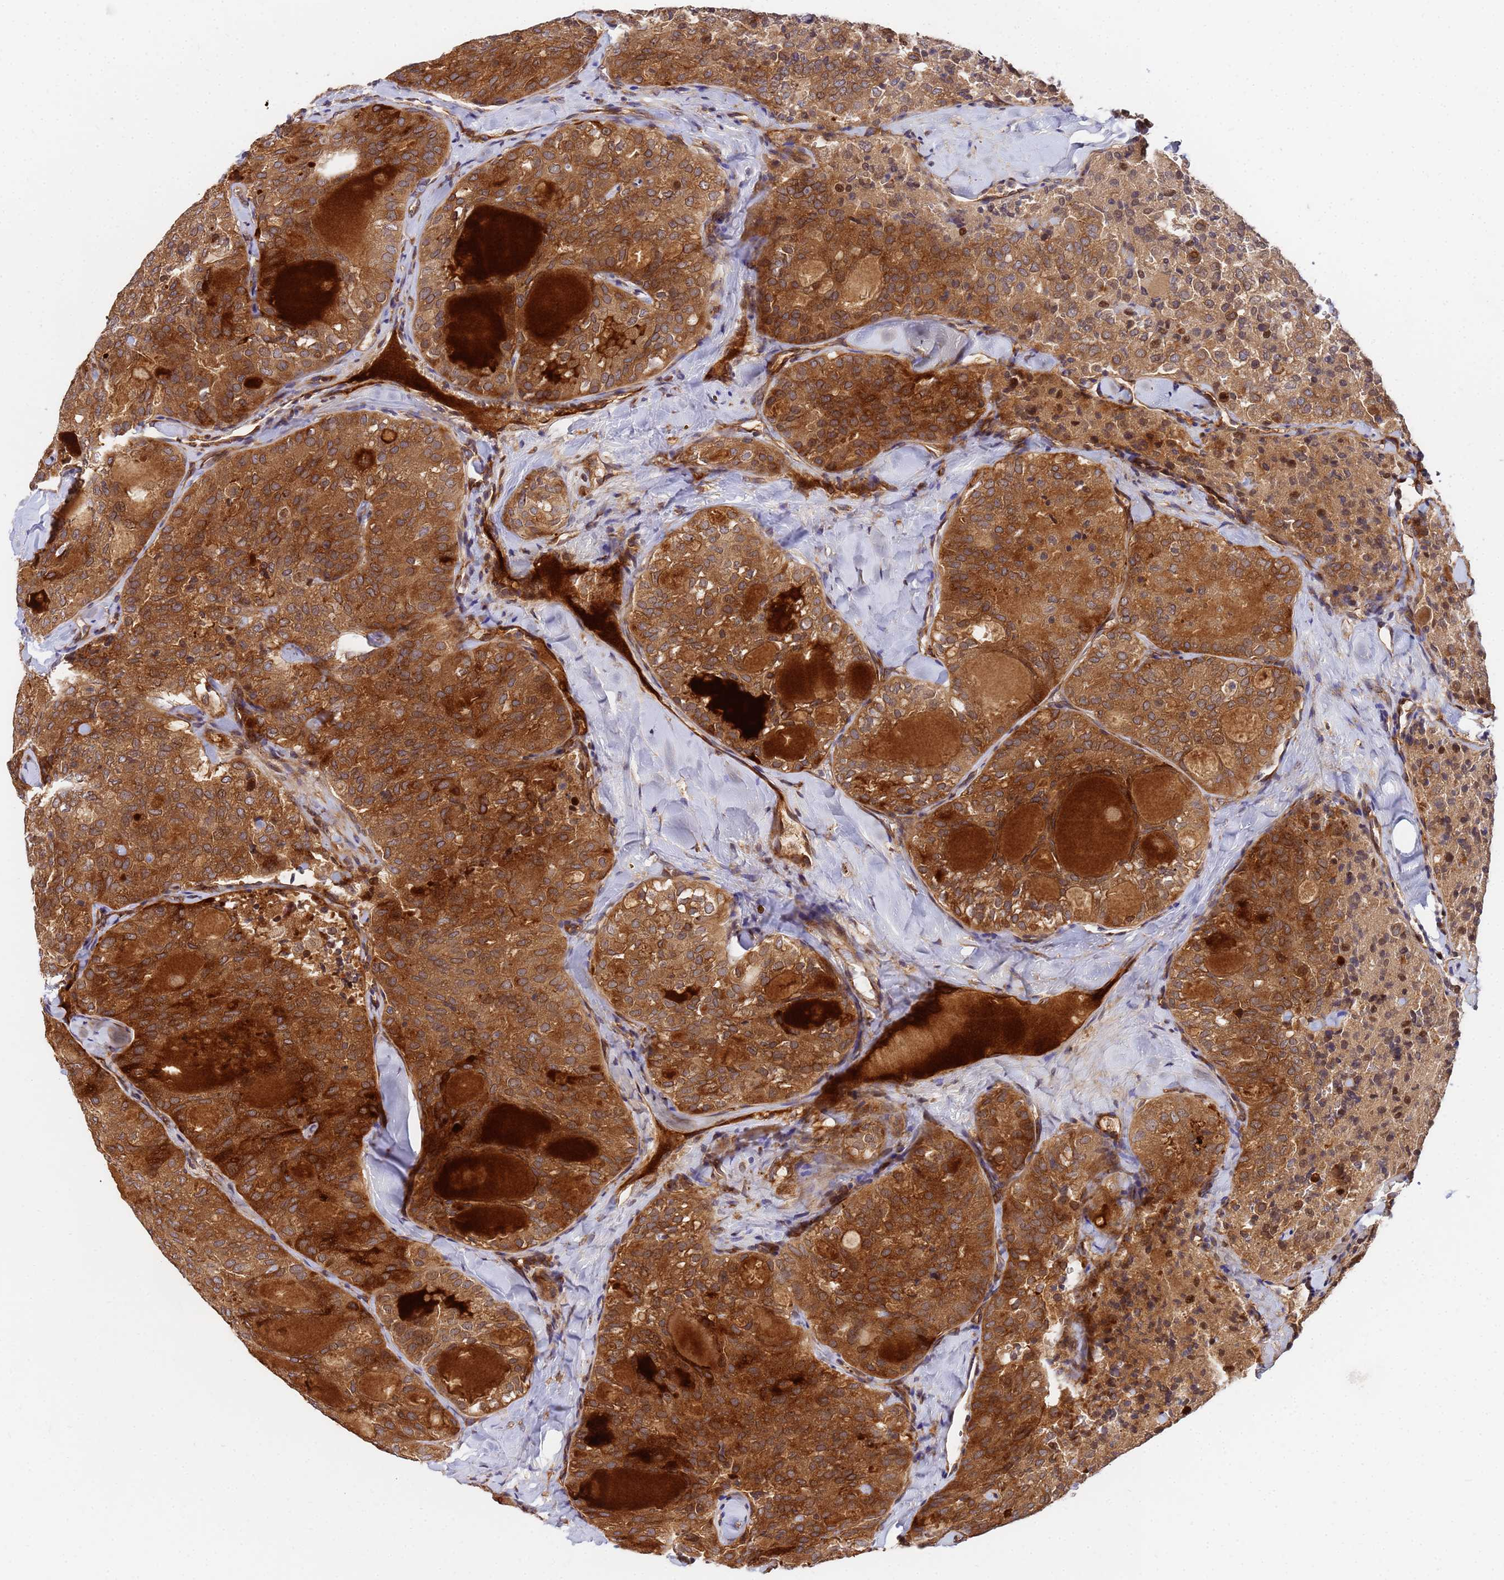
{"staining": {"intensity": "strong", "quantity": ">75%", "location": "cytoplasmic/membranous,nuclear"}, "tissue": "thyroid cancer", "cell_type": "Tumor cells", "image_type": "cancer", "snomed": [{"axis": "morphology", "description": "Follicular adenoma carcinoma, NOS"}, {"axis": "topography", "description": "Thyroid gland"}], "caption": "Thyroid follicular adenoma carcinoma tissue reveals strong cytoplasmic/membranous and nuclear staining in approximately >75% of tumor cells, visualized by immunohistochemistry.", "gene": "UNC93B1", "patient": {"sex": "male", "age": 75}}